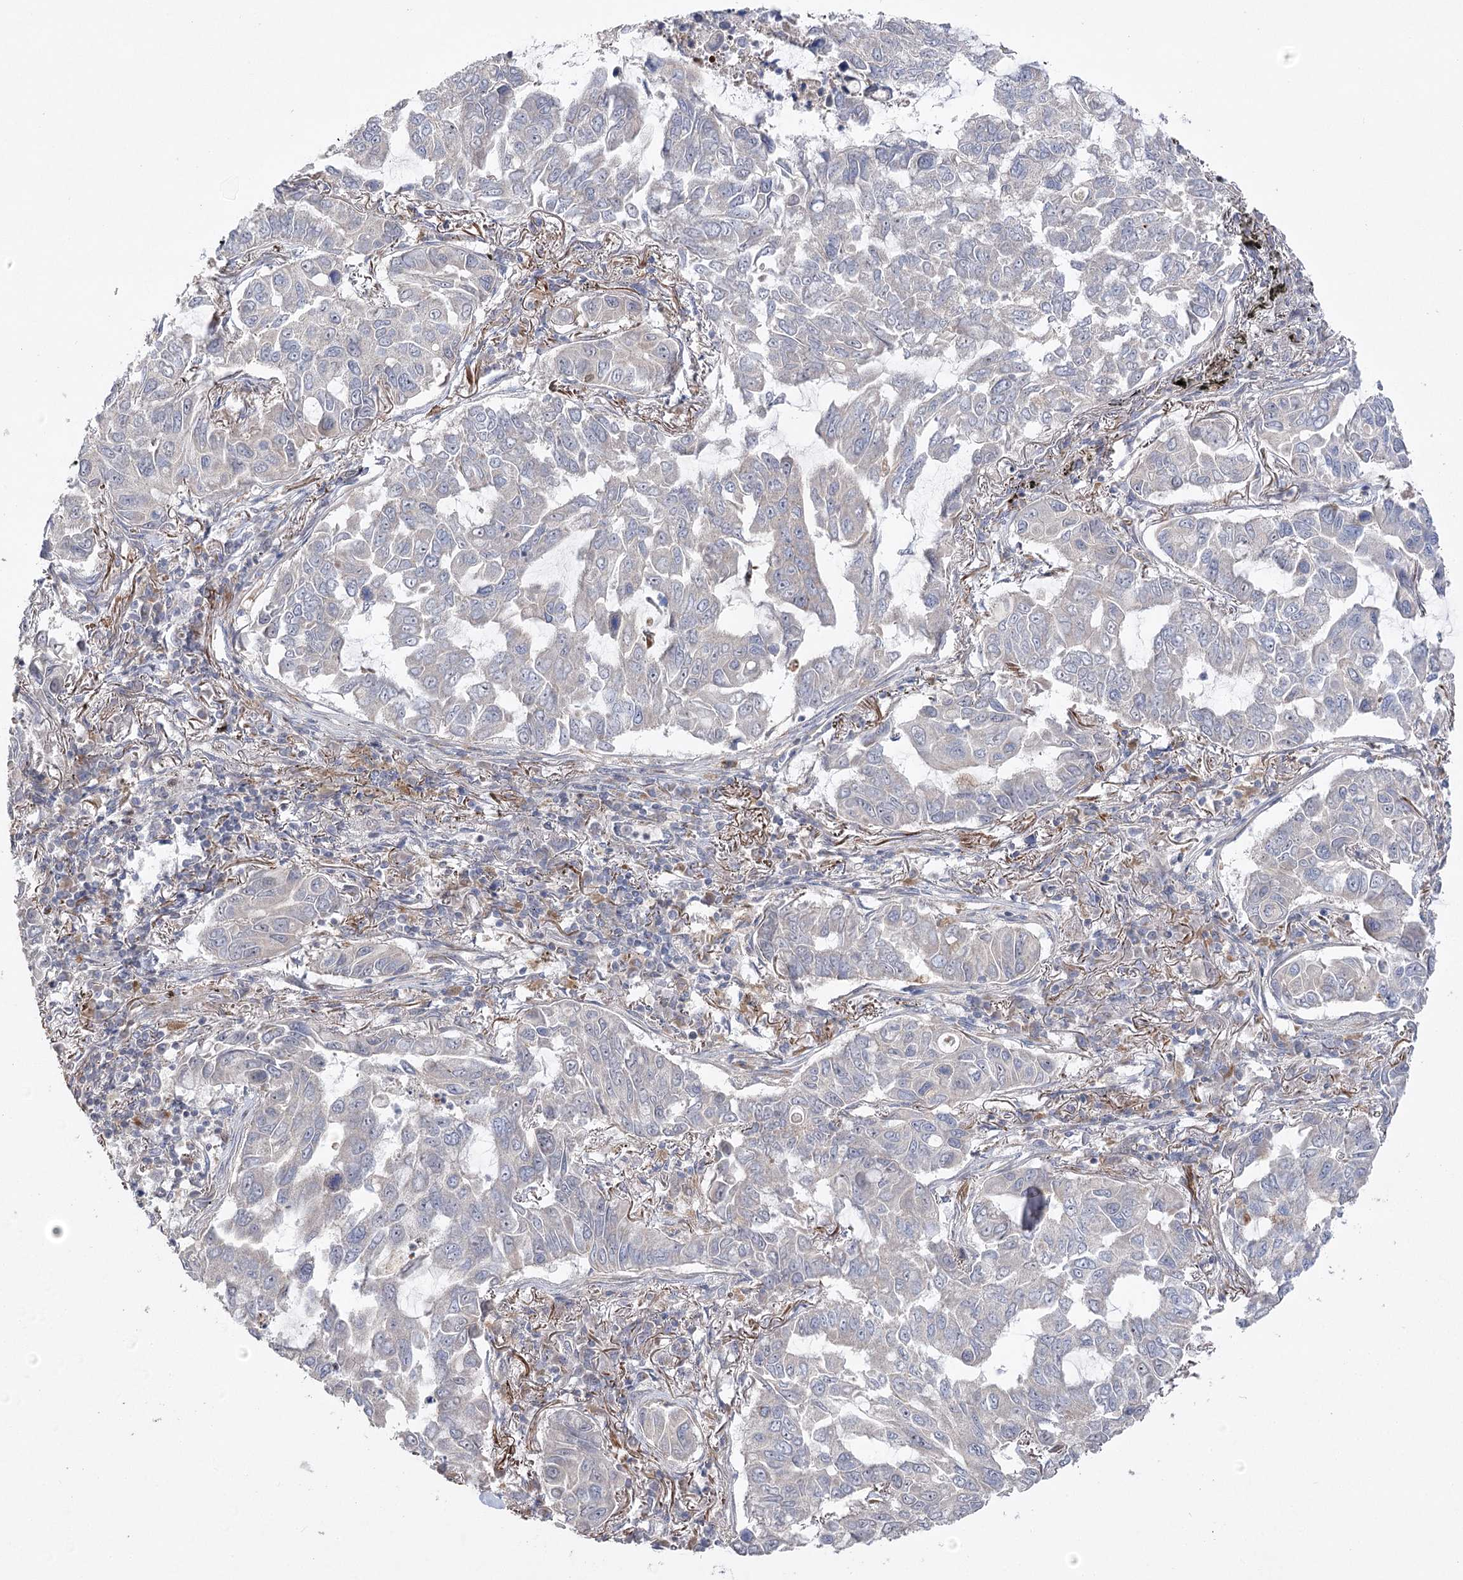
{"staining": {"intensity": "negative", "quantity": "none", "location": "none"}, "tissue": "lung cancer", "cell_type": "Tumor cells", "image_type": "cancer", "snomed": [{"axis": "morphology", "description": "Adenocarcinoma, NOS"}, {"axis": "topography", "description": "Lung"}], "caption": "This is an IHC image of human lung cancer. There is no positivity in tumor cells.", "gene": "OBSL1", "patient": {"sex": "male", "age": 64}}